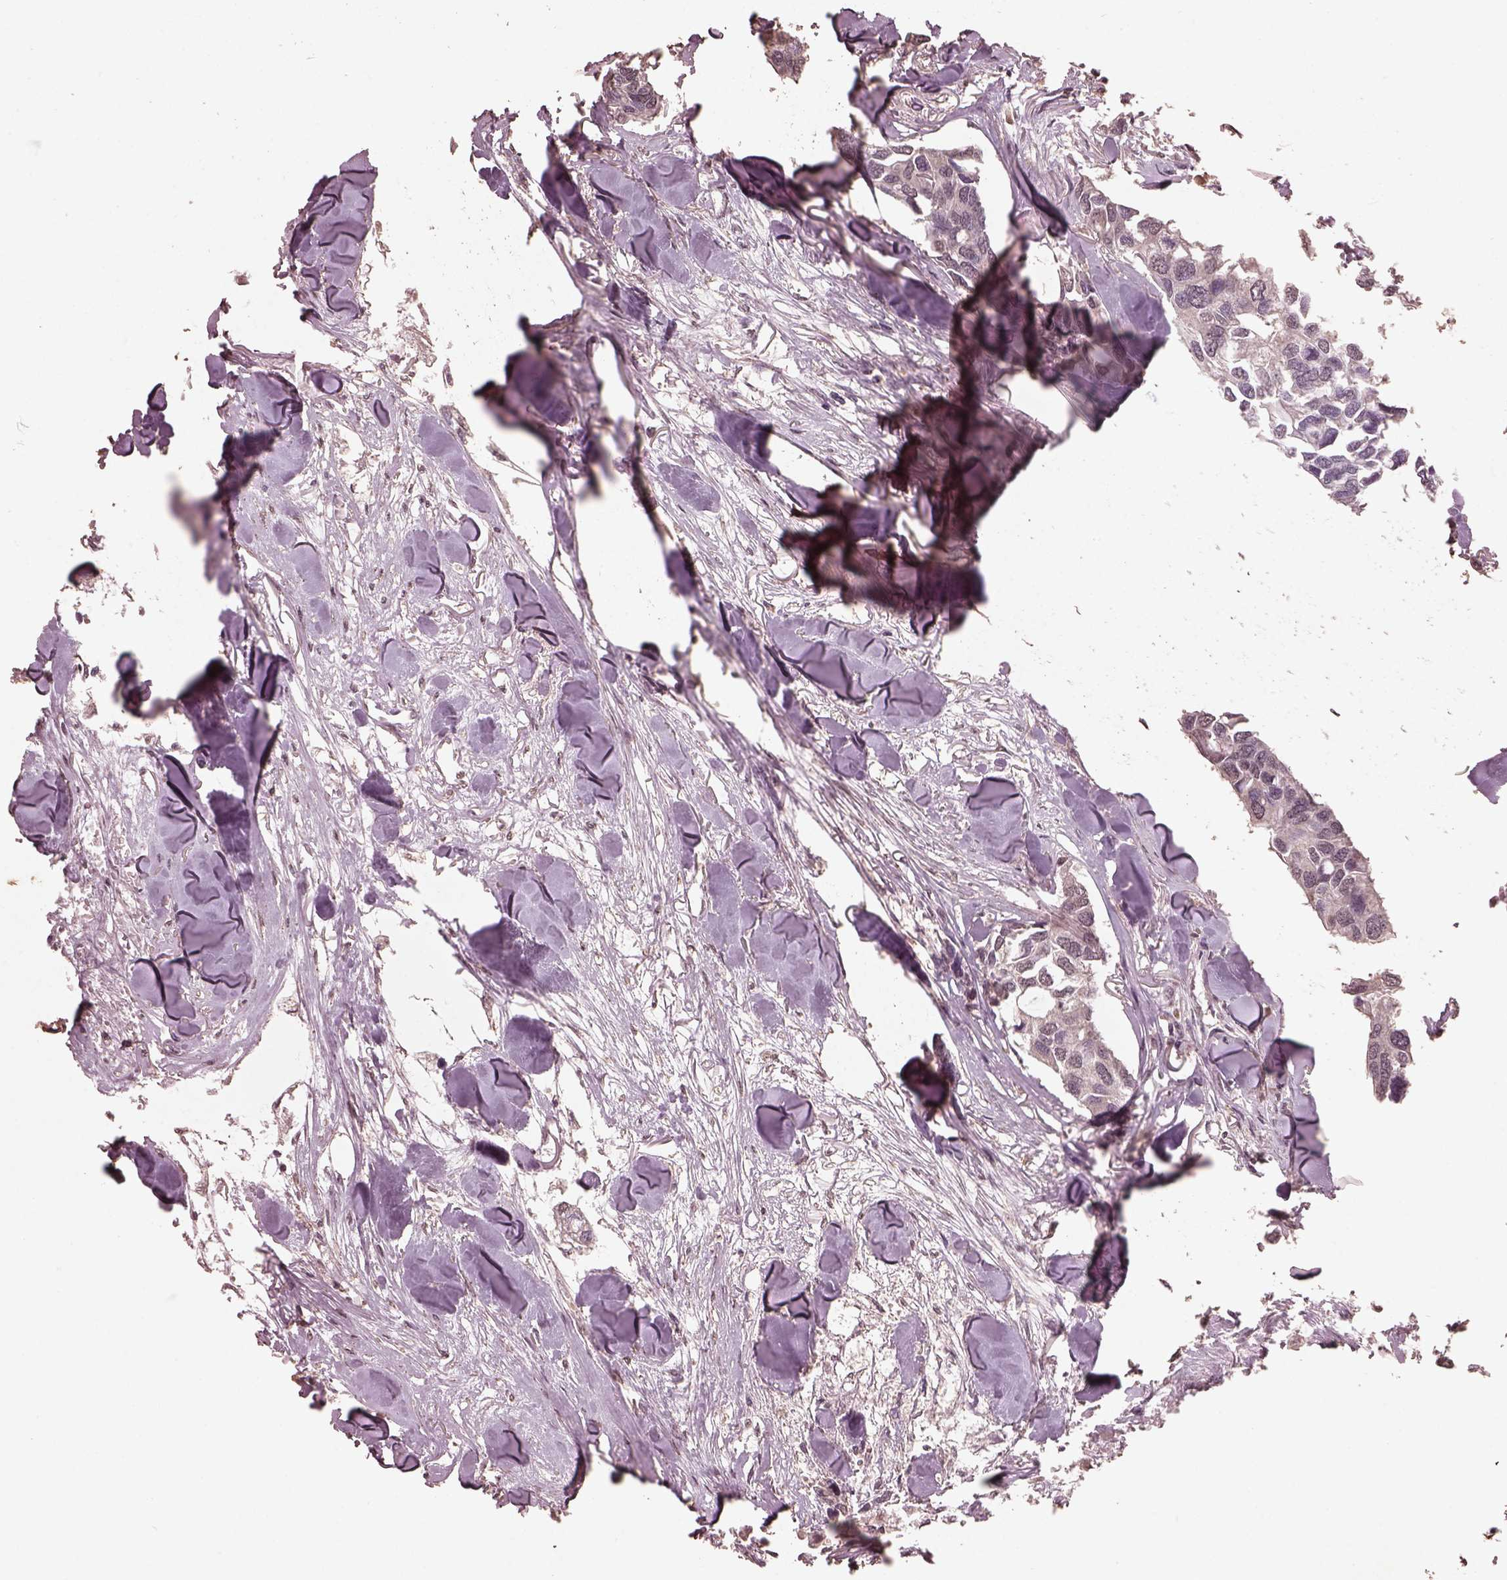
{"staining": {"intensity": "negative", "quantity": "none", "location": "none"}, "tissue": "breast cancer", "cell_type": "Tumor cells", "image_type": "cancer", "snomed": [{"axis": "morphology", "description": "Duct carcinoma"}, {"axis": "topography", "description": "Breast"}], "caption": "Protein analysis of breast invasive ductal carcinoma exhibits no significant expression in tumor cells.", "gene": "CPT1C", "patient": {"sex": "female", "age": 83}}